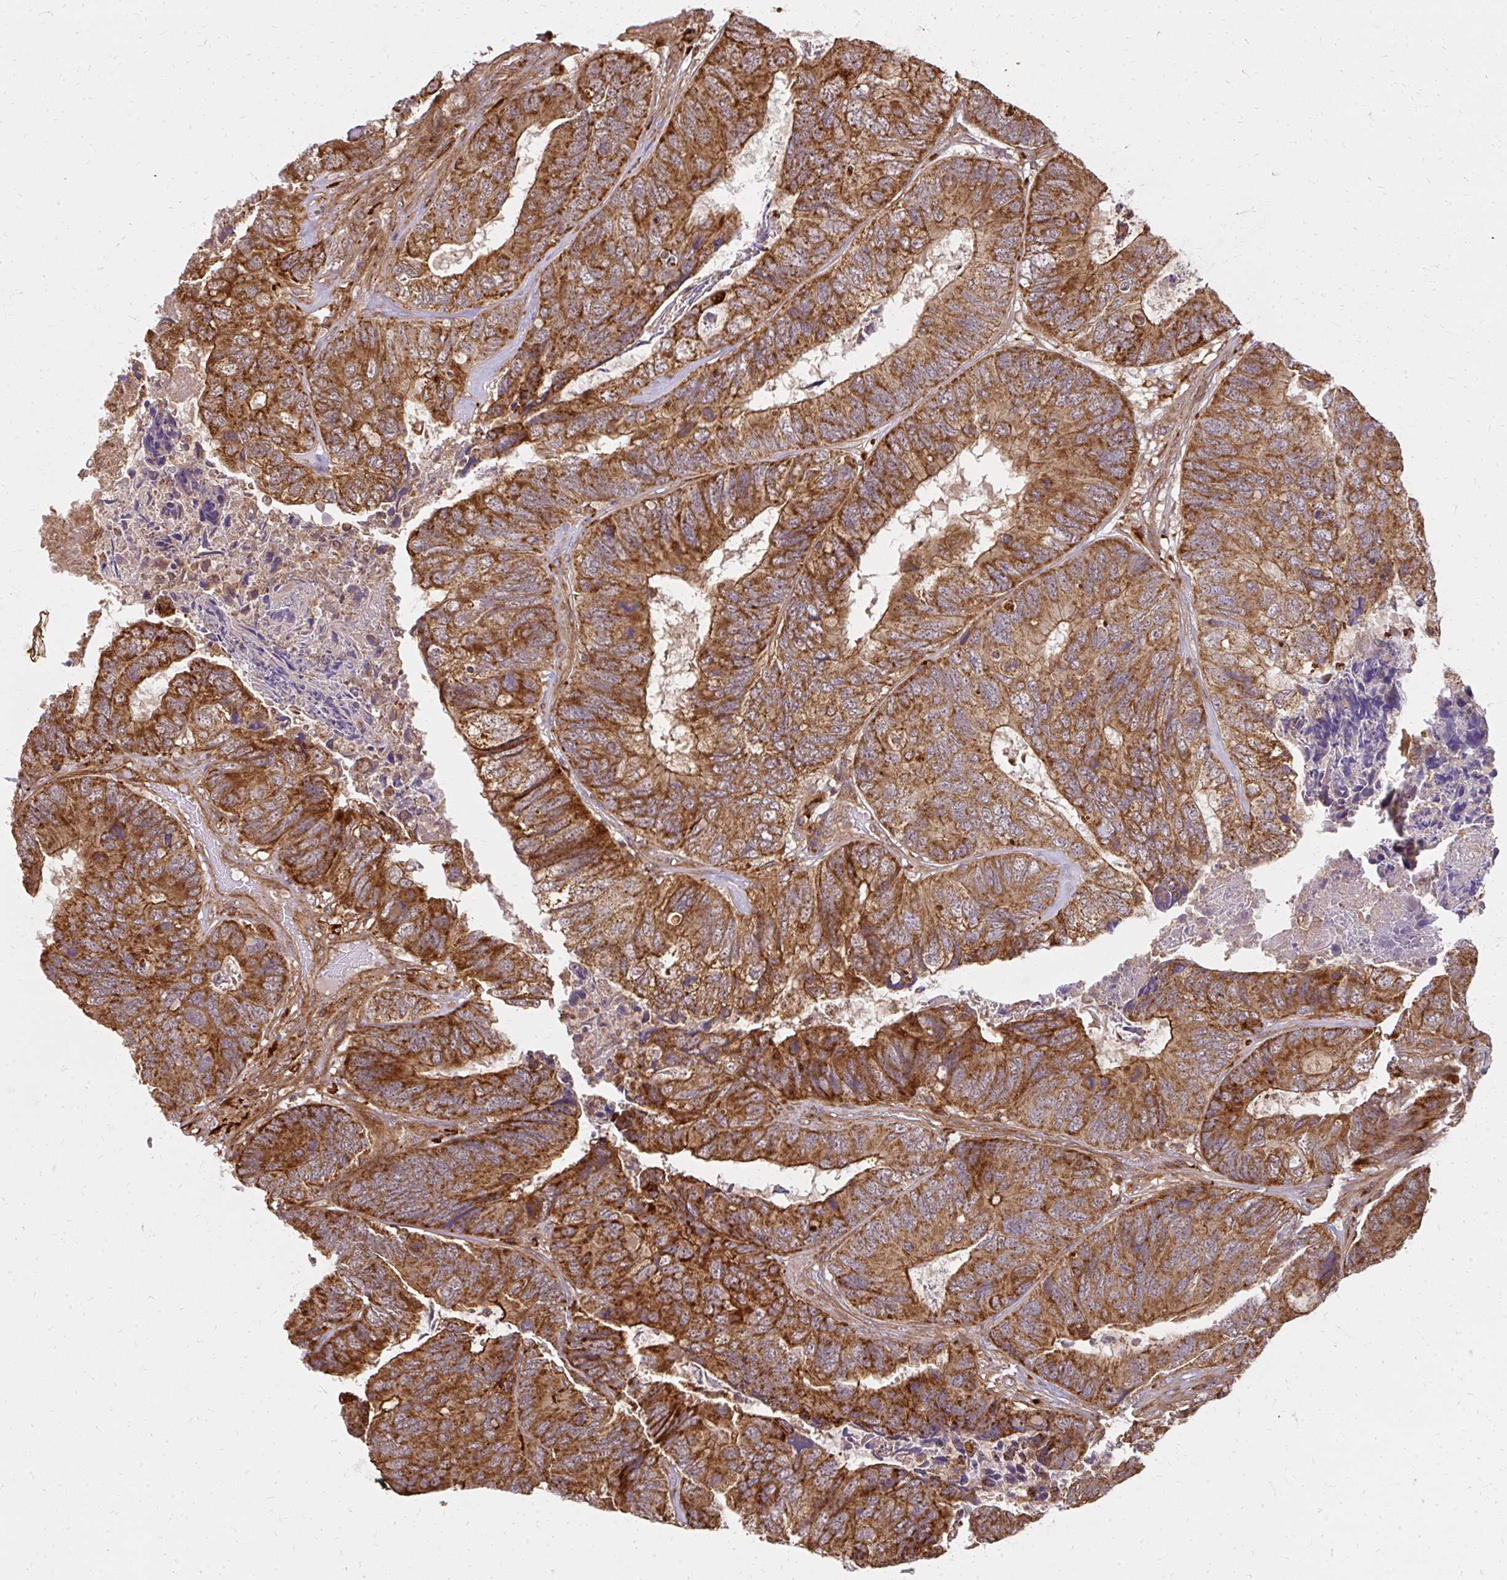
{"staining": {"intensity": "strong", "quantity": ">75%", "location": "cytoplasmic/membranous"}, "tissue": "colorectal cancer", "cell_type": "Tumor cells", "image_type": "cancer", "snomed": [{"axis": "morphology", "description": "Adenocarcinoma, NOS"}, {"axis": "topography", "description": "Colon"}], "caption": "IHC image of human colorectal adenocarcinoma stained for a protein (brown), which displays high levels of strong cytoplasmic/membranous positivity in approximately >75% of tumor cells.", "gene": "GNS", "patient": {"sex": "female", "age": 67}}